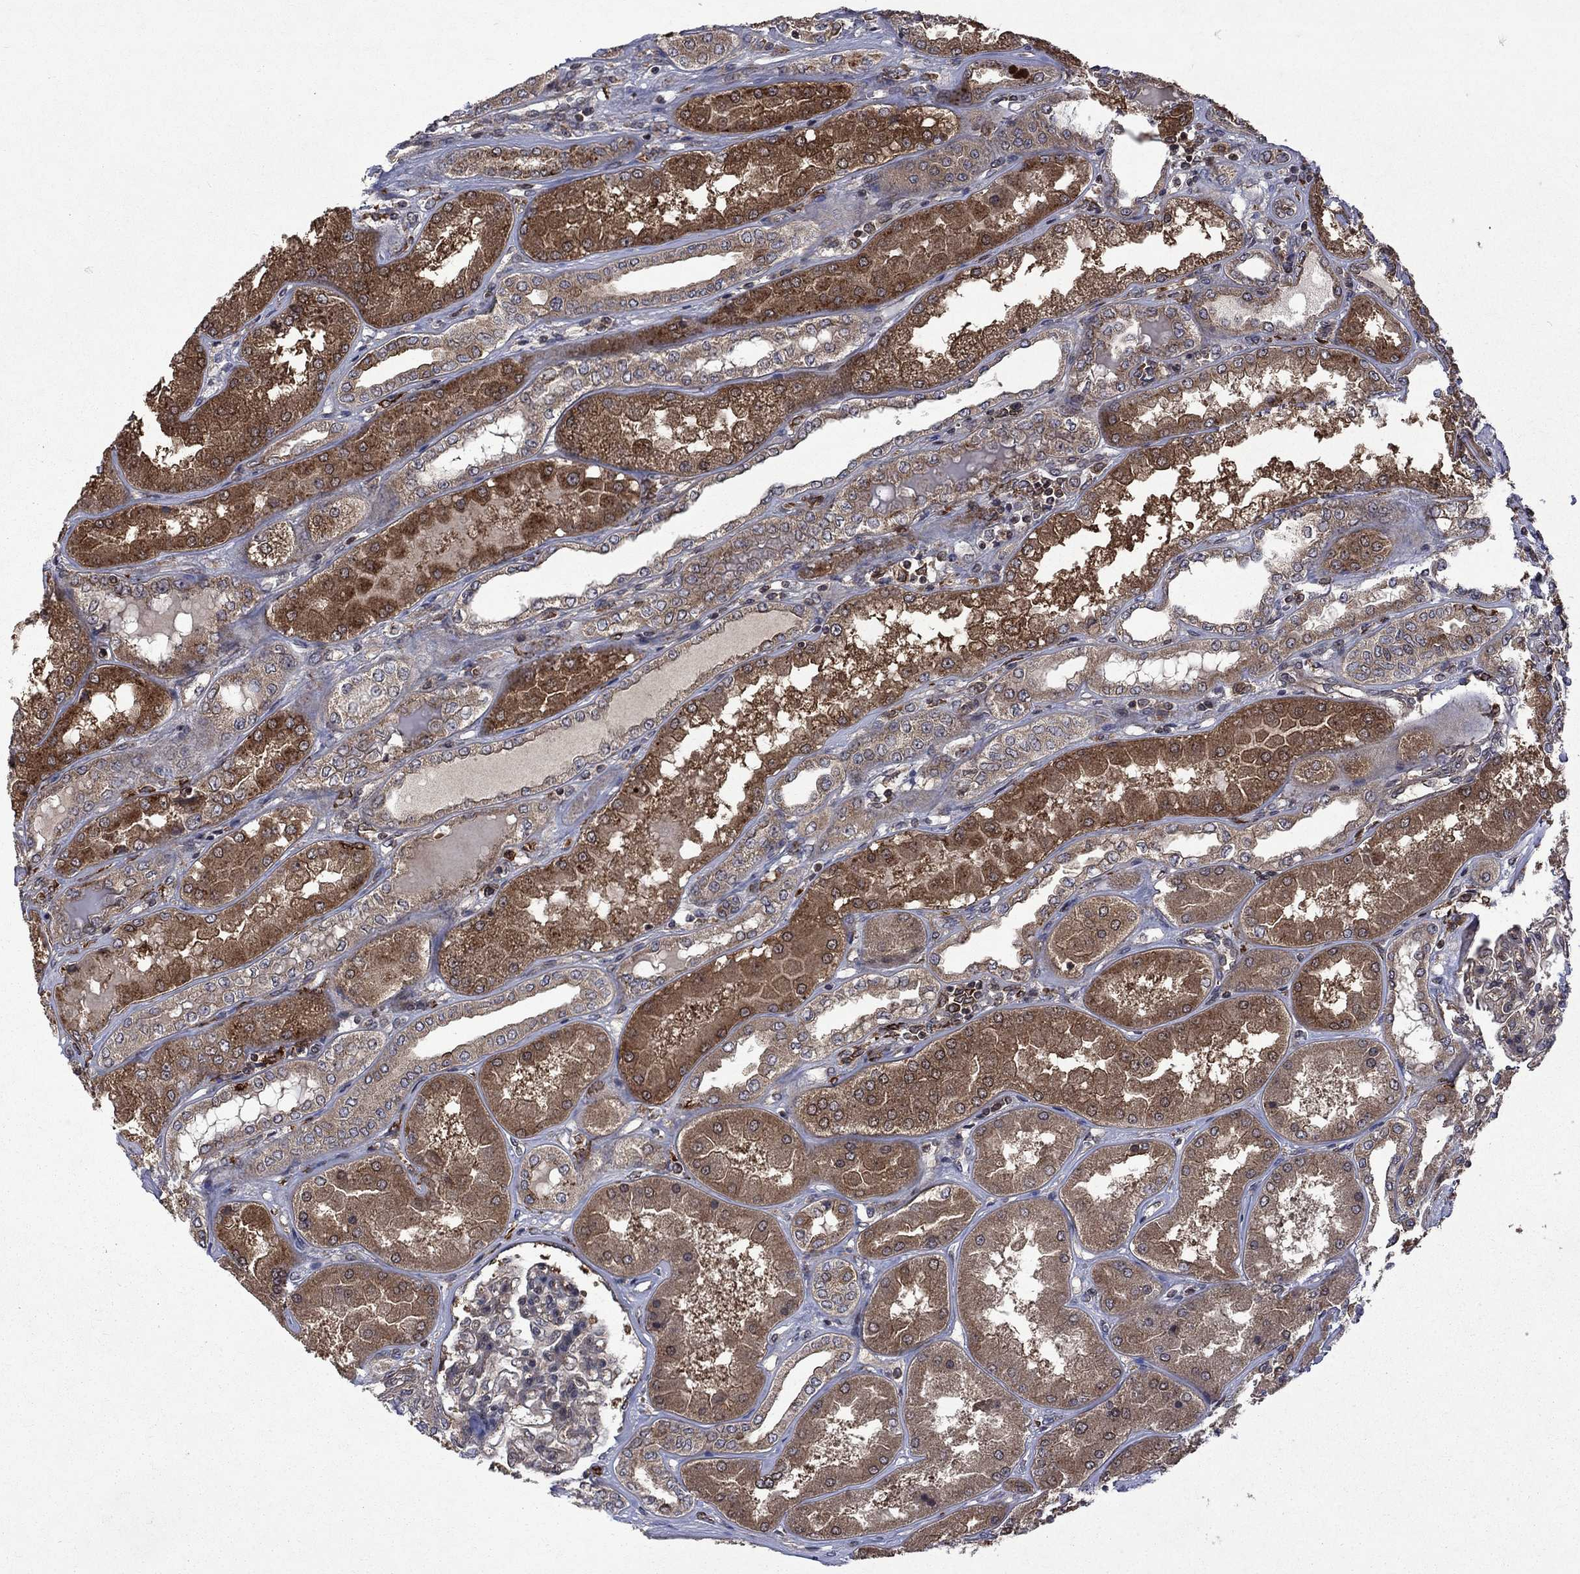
{"staining": {"intensity": "negative", "quantity": "none", "location": "none"}, "tissue": "kidney", "cell_type": "Cells in glomeruli", "image_type": "normal", "snomed": [{"axis": "morphology", "description": "Normal tissue, NOS"}, {"axis": "topography", "description": "Kidney"}], "caption": "Immunohistochemistry (IHC) photomicrograph of normal kidney: kidney stained with DAB (3,3'-diaminobenzidine) shows no significant protein expression in cells in glomeruli.", "gene": "TMEM33", "patient": {"sex": "female", "age": 56}}